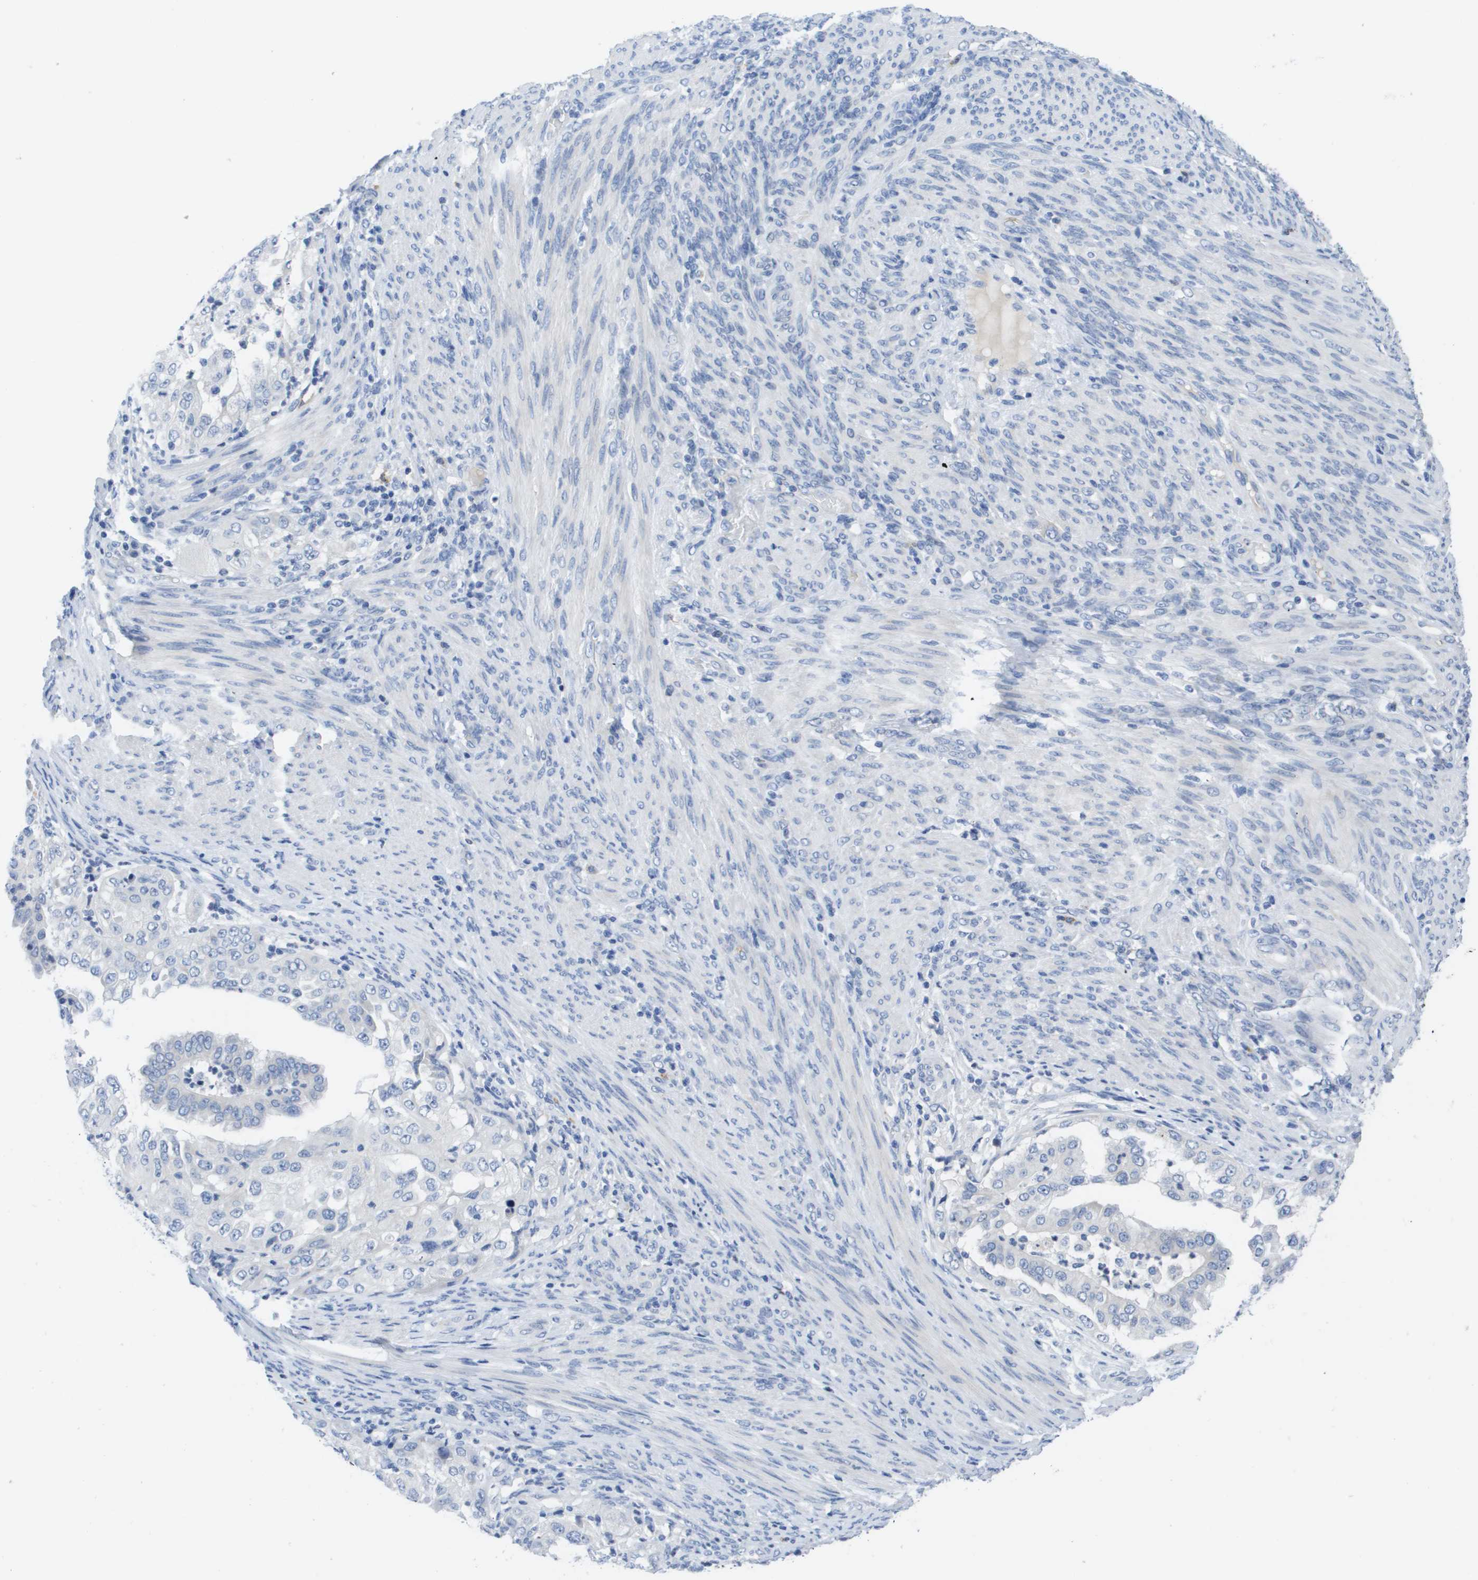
{"staining": {"intensity": "negative", "quantity": "none", "location": "none"}, "tissue": "endometrial cancer", "cell_type": "Tumor cells", "image_type": "cancer", "snomed": [{"axis": "morphology", "description": "Adenocarcinoma, NOS"}, {"axis": "topography", "description": "Endometrium"}], "caption": "Micrograph shows no protein expression in tumor cells of endometrial cancer (adenocarcinoma) tissue.", "gene": "MS4A1", "patient": {"sex": "female", "age": 85}}